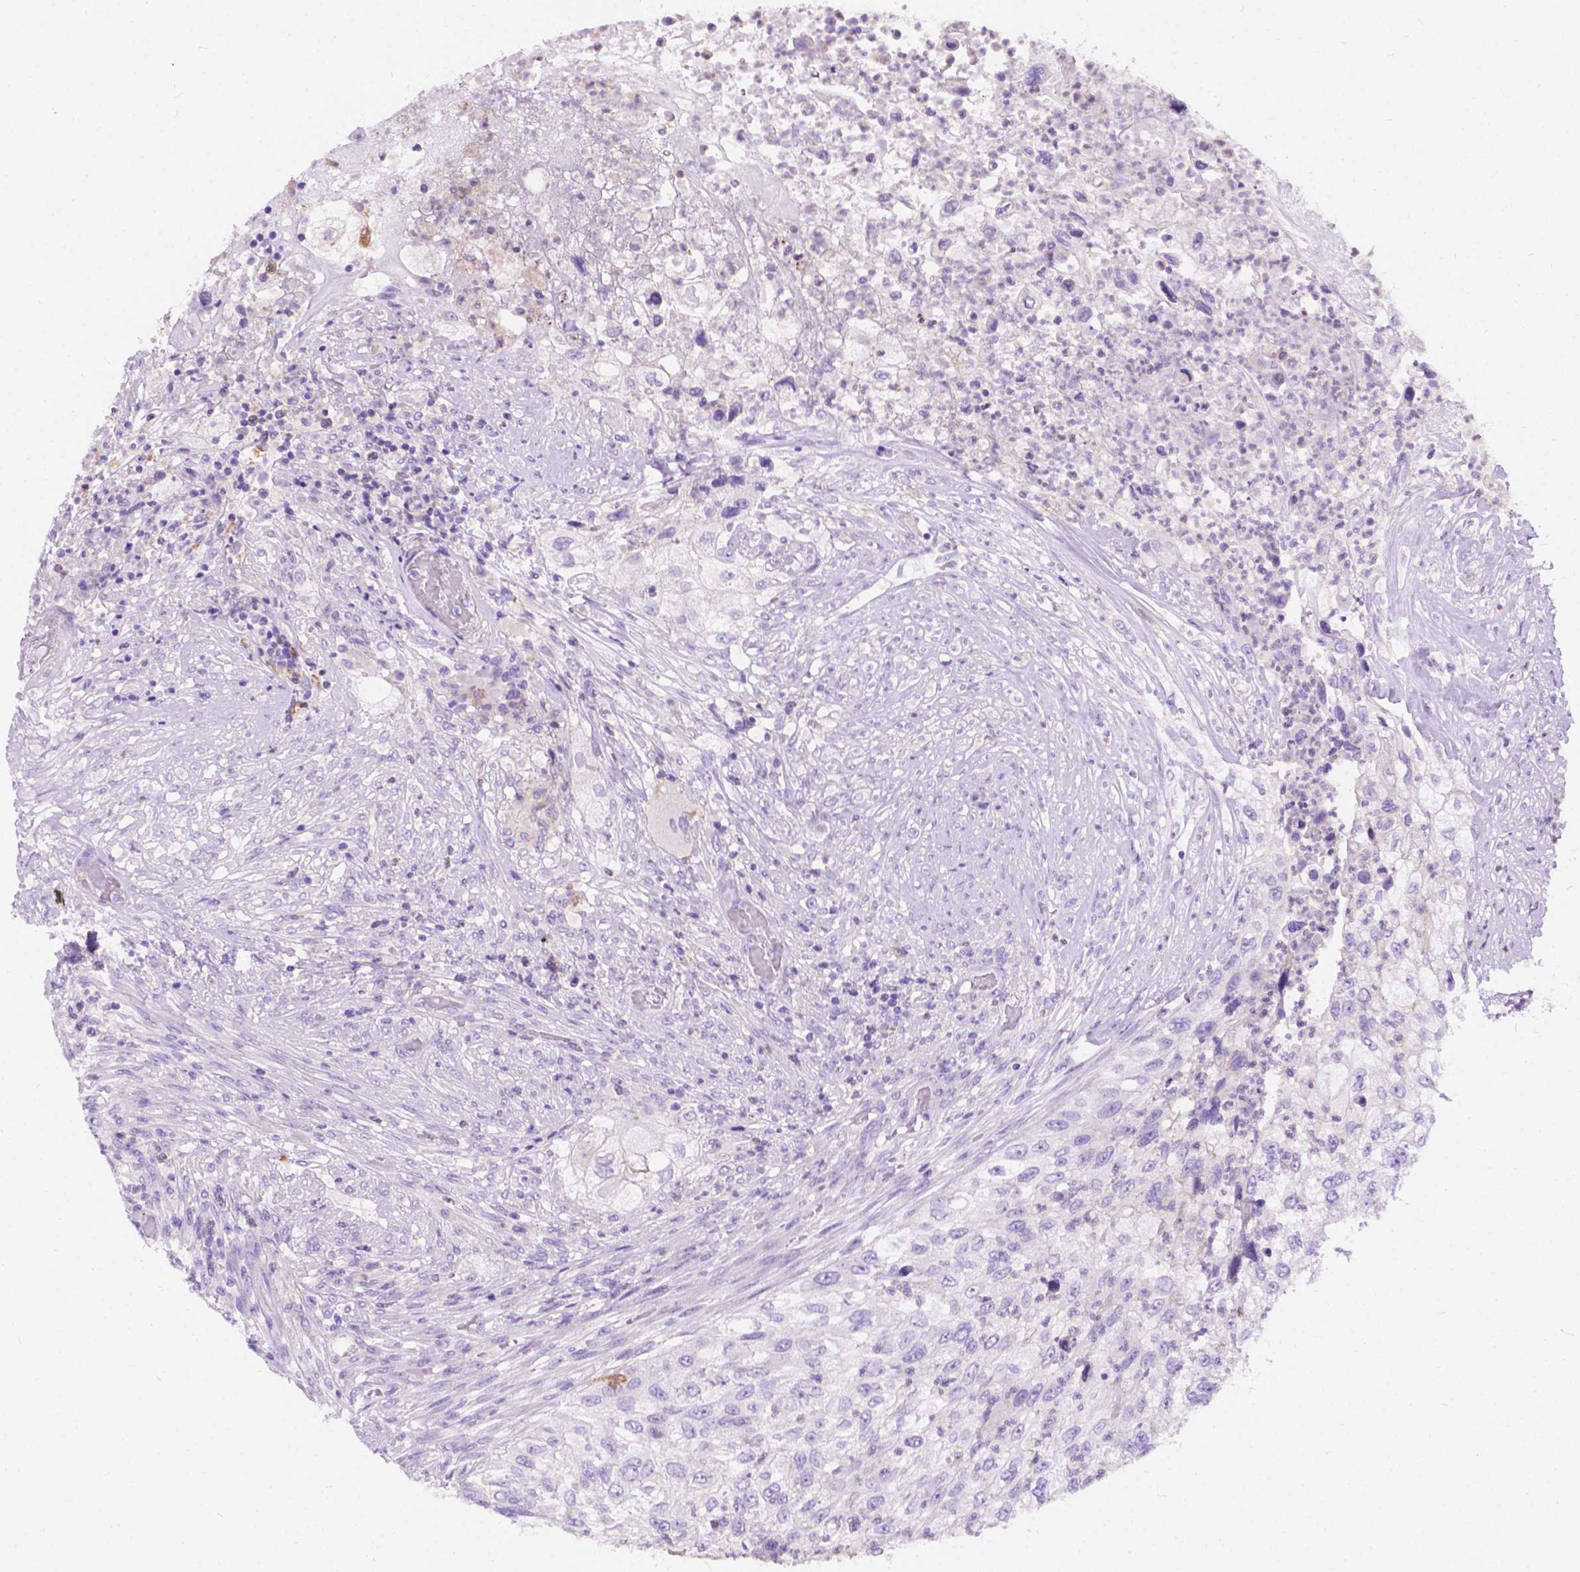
{"staining": {"intensity": "negative", "quantity": "none", "location": "none"}, "tissue": "urothelial cancer", "cell_type": "Tumor cells", "image_type": "cancer", "snomed": [{"axis": "morphology", "description": "Urothelial carcinoma, High grade"}, {"axis": "topography", "description": "Urinary bladder"}], "caption": "High-grade urothelial carcinoma was stained to show a protein in brown. There is no significant staining in tumor cells.", "gene": "GNAO1", "patient": {"sex": "female", "age": 60}}